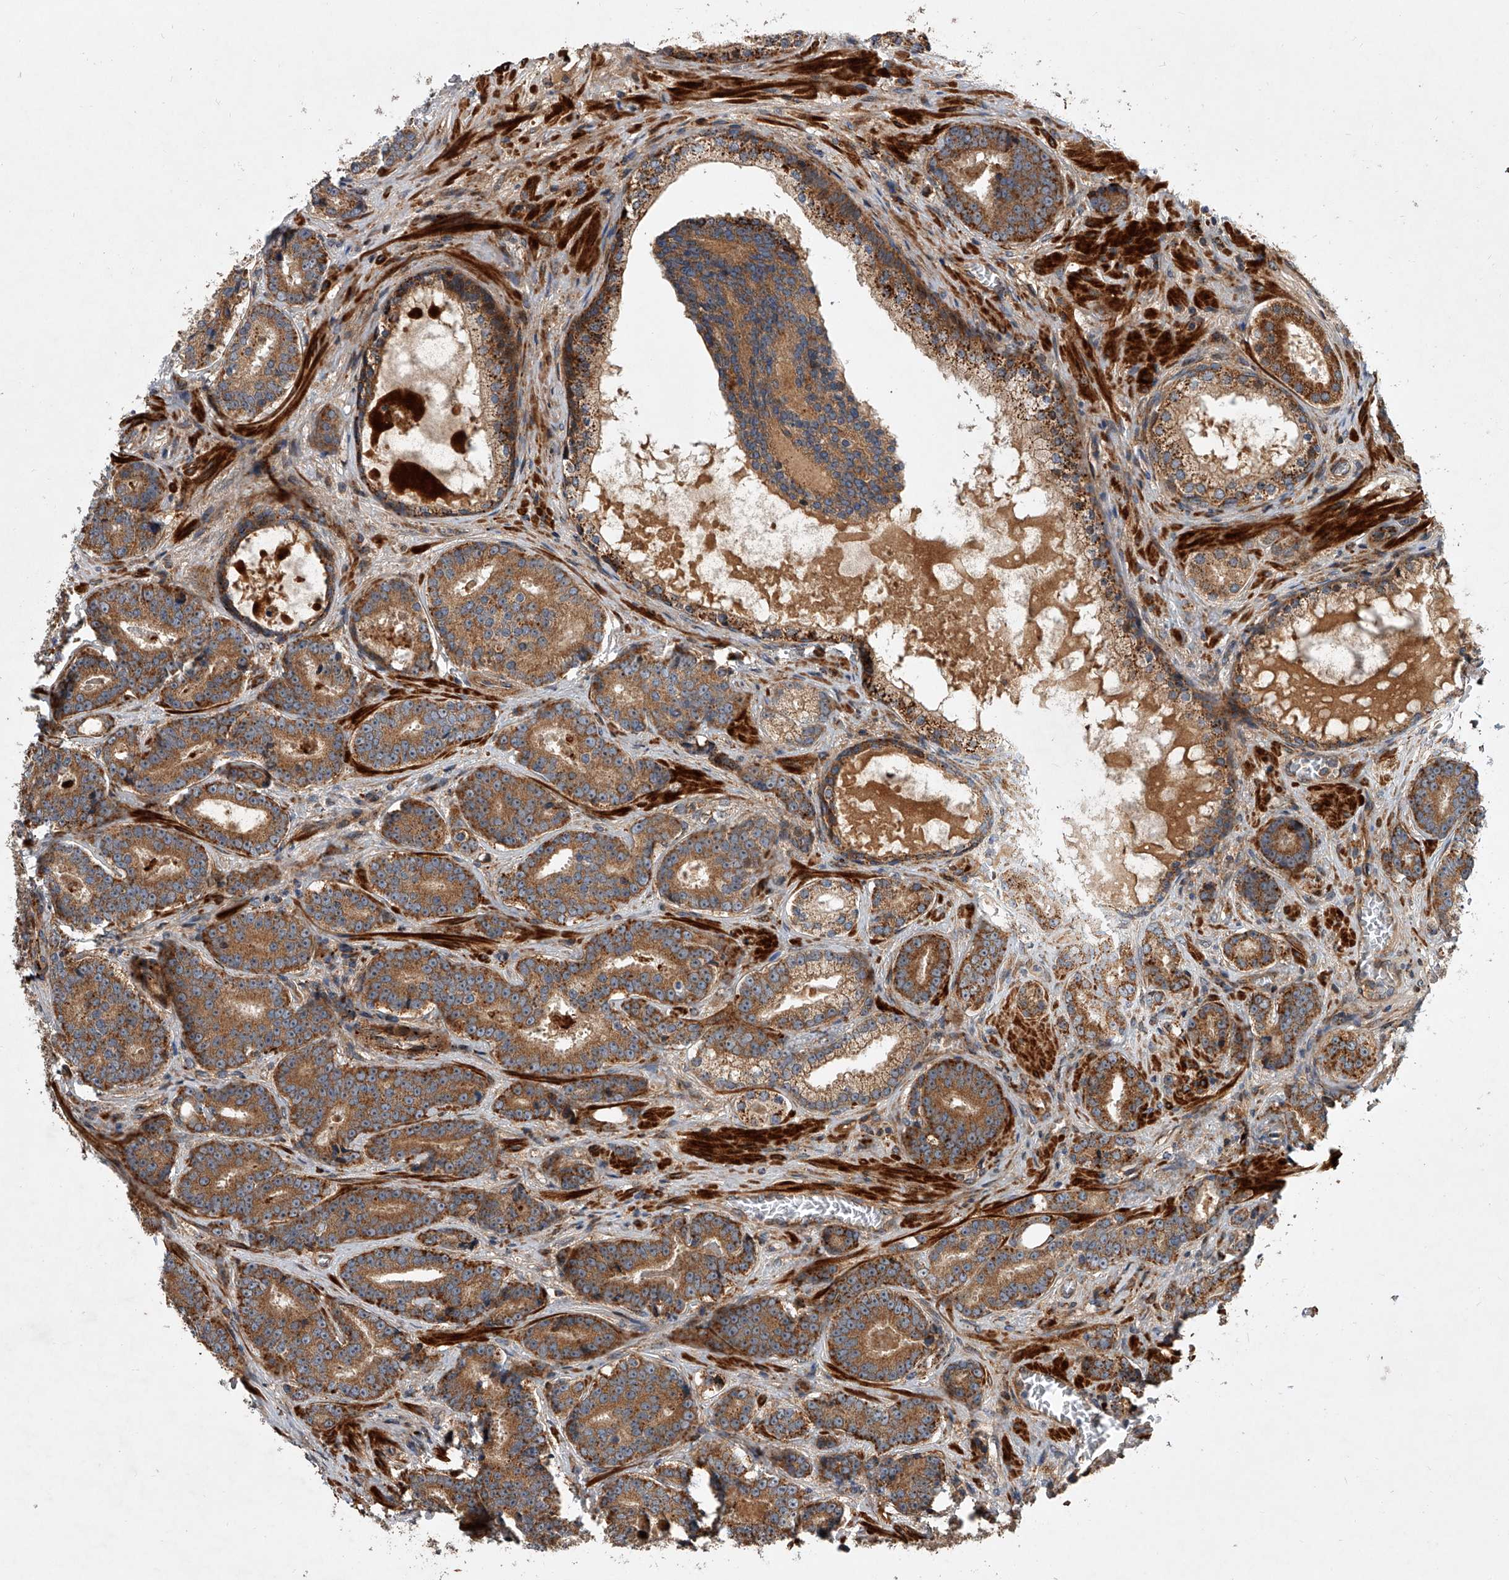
{"staining": {"intensity": "moderate", "quantity": ">75%", "location": "cytoplasmic/membranous"}, "tissue": "prostate cancer", "cell_type": "Tumor cells", "image_type": "cancer", "snomed": [{"axis": "morphology", "description": "Adenocarcinoma, High grade"}, {"axis": "topography", "description": "Prostate"}], "caption": "Prostate cancer stained with DAB immunohistochemistry (IHC) exhibits medium levels of moderate cytoplasmic/membranous expression in about >75% of tumor cells.", "gene": "USP47", "patient": {"sex": "male", "age": 60}}